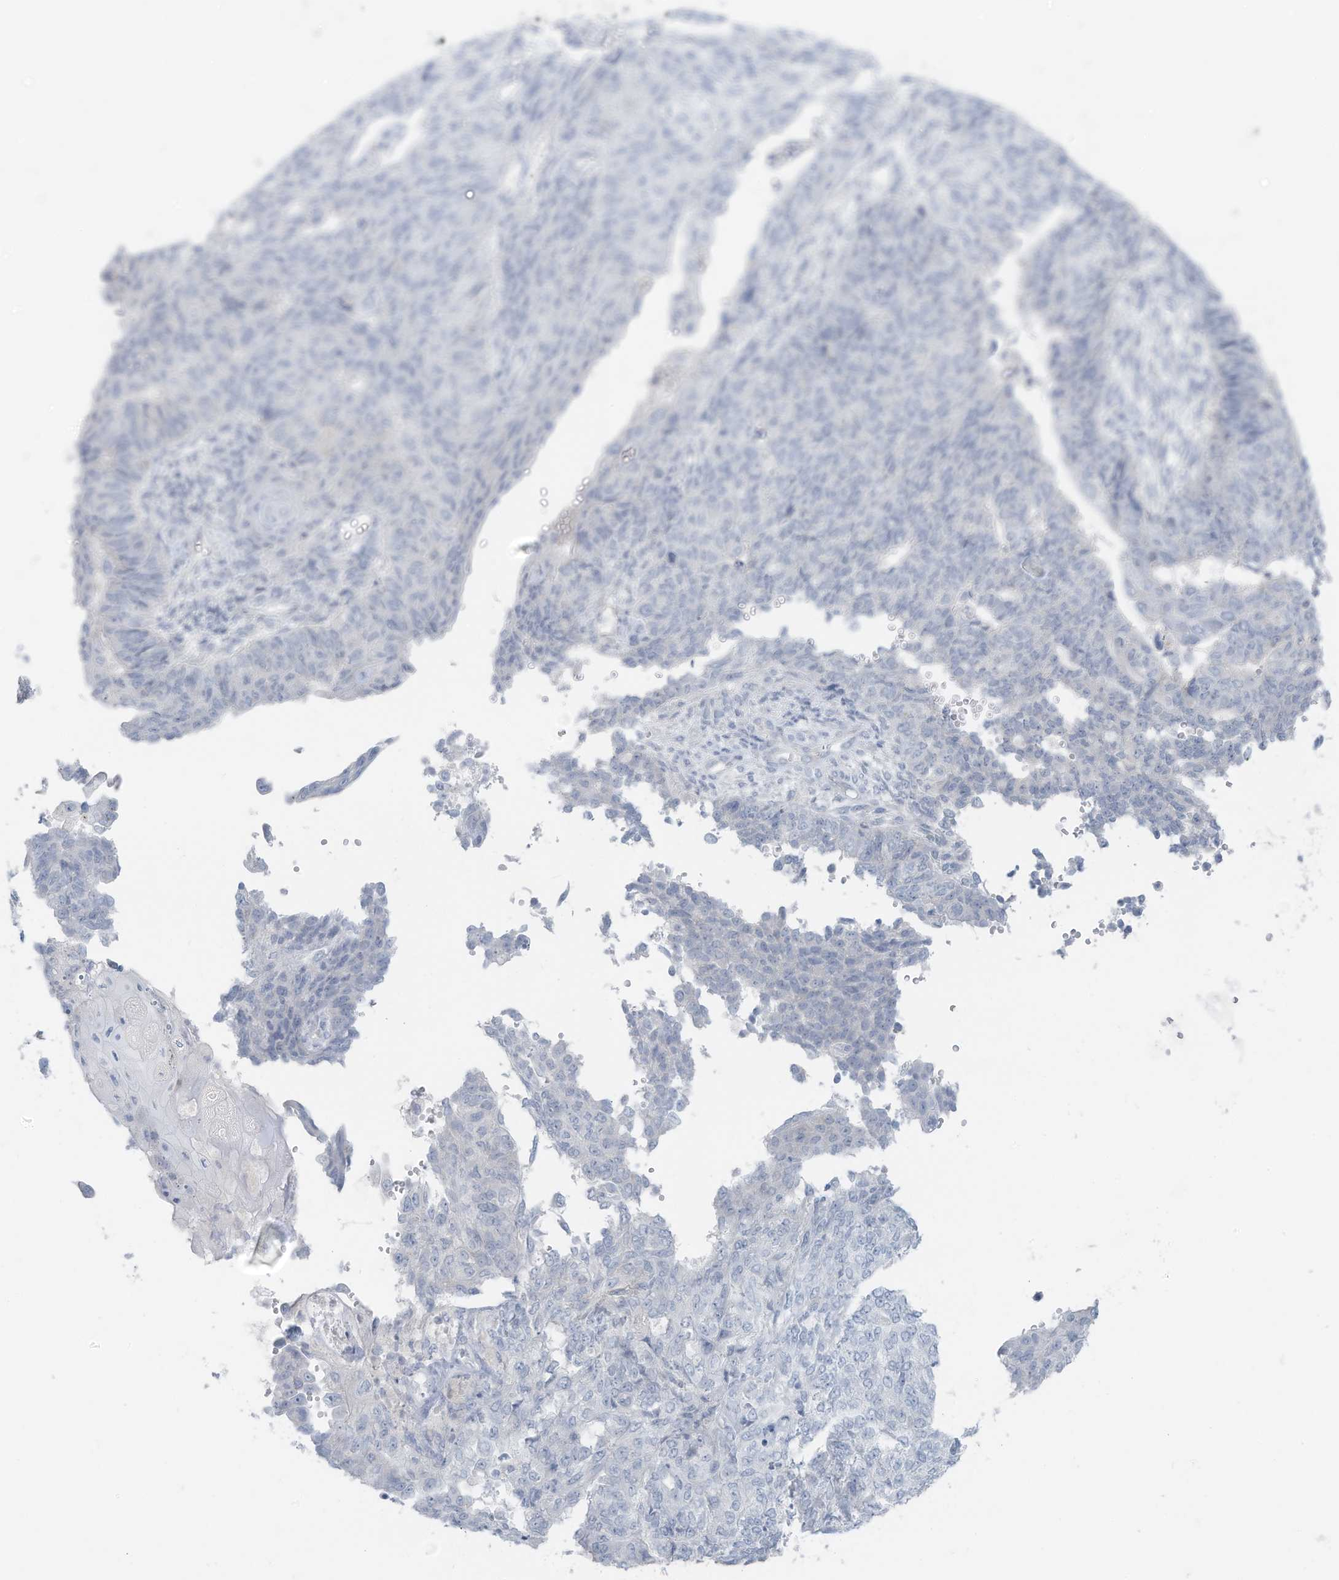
{"staining": {"intensity": "negative", "quantity": "none", "location": "none"}, "tissue": "endometrial cancer", "cell_type": "Tumor cells", "image_type": "cancer", "snomed": [{"axis": "morphology", "description": "Adenocarcinoma, NOS"}, {"axis": "topography", "description": "Endometrium"}], "caption": "High power microscopy histopathology image of an immunohistochemistry (IHC) photomicrograph of endometrial cancer (adenocarcinoma), revealing no significant expression in tumor cells.", "gene": "SLC25A43", "patient": {"sex": "female", "age": 32}}